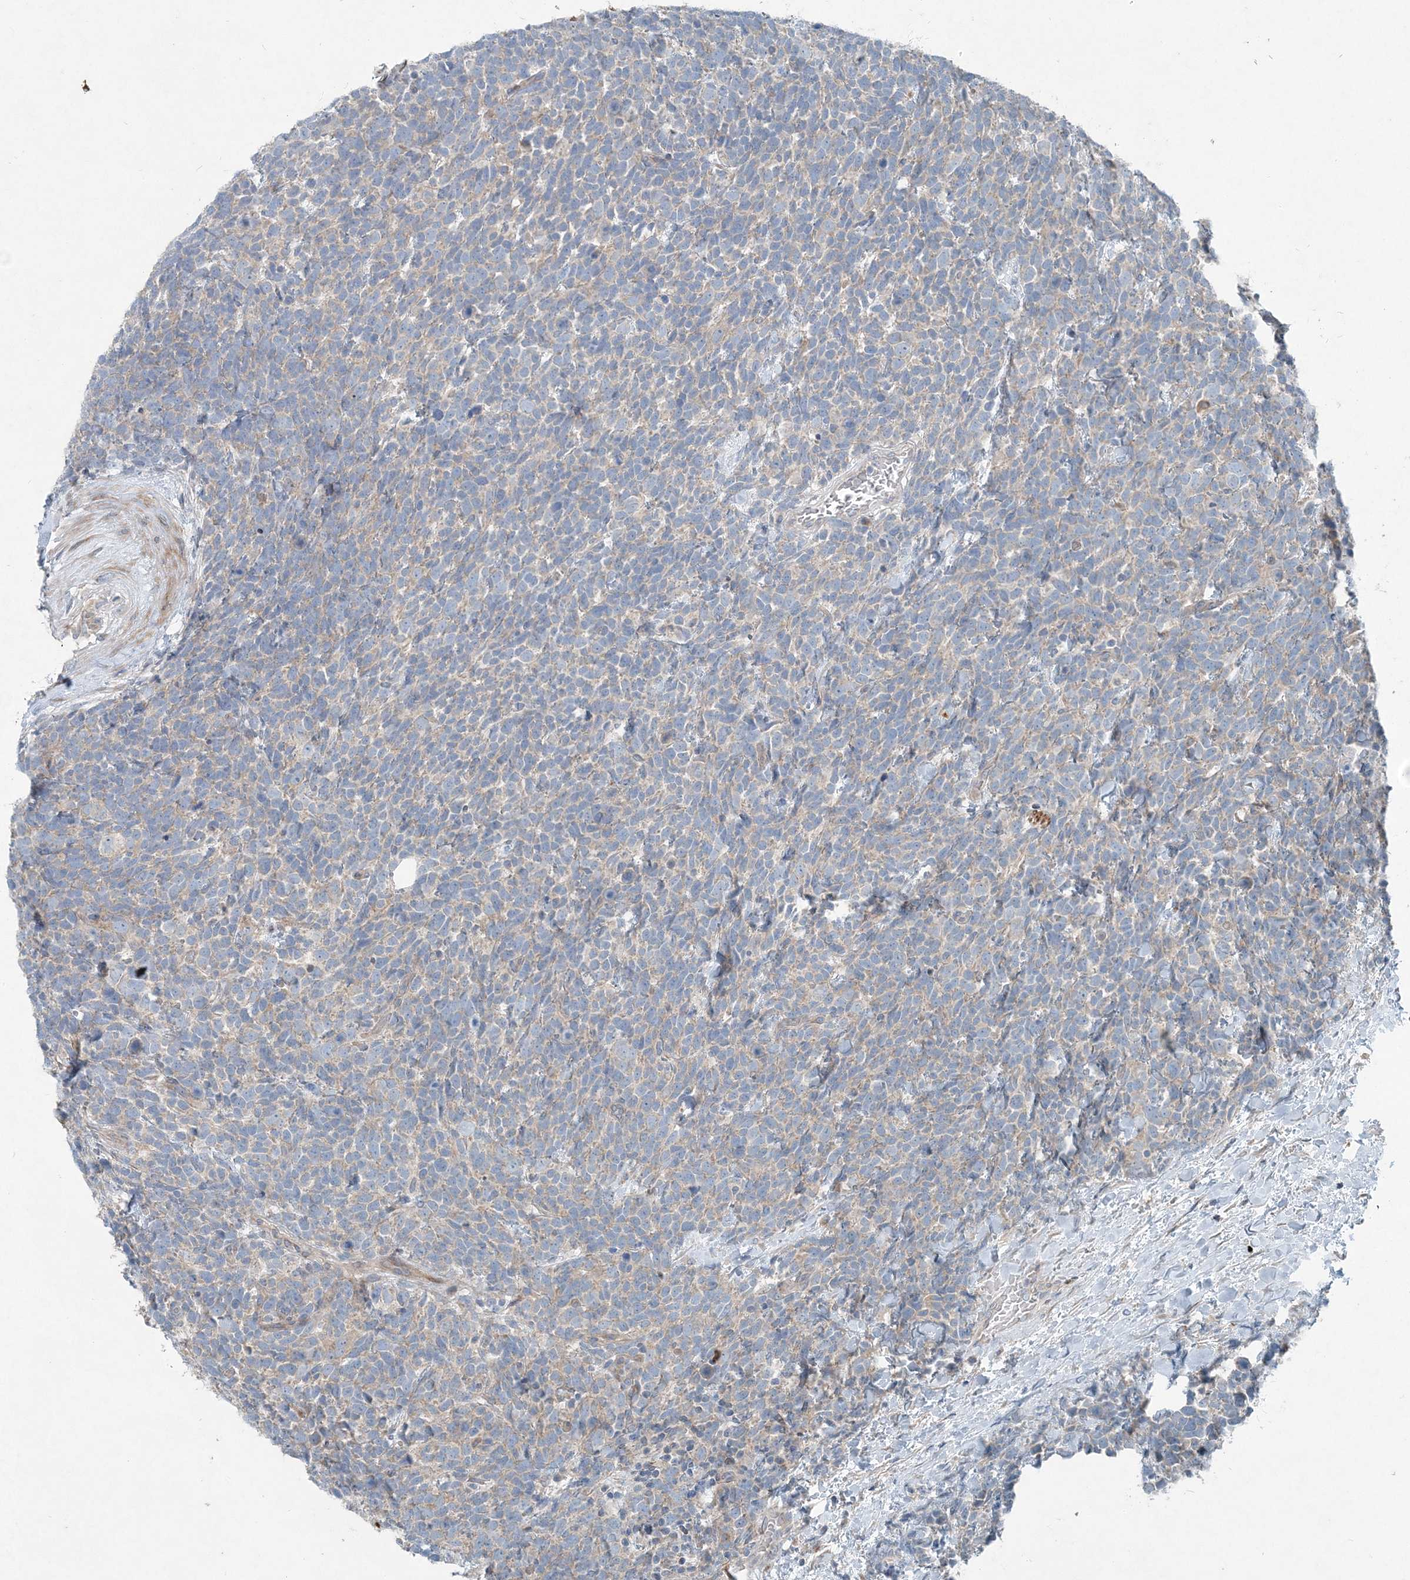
{"staining": {"intensity": "weak", "quantity": "<25%", "location": "cytoplasmic/membranous"}, "tissue": "urothelial cancer", "cell_type": "Tumor cells", "image_type": "cancer", "snomed": [{"axis": "morphology", "description": "Urothelial carcinoma, High grade"}, {"axis": "topography", "description": "Urinary bladder"}], "caption": "There is no significant positivity in tumor cells of urothelial cancer.", "gene": "INTU", "patient": {"sex": "female", "age": 82}}